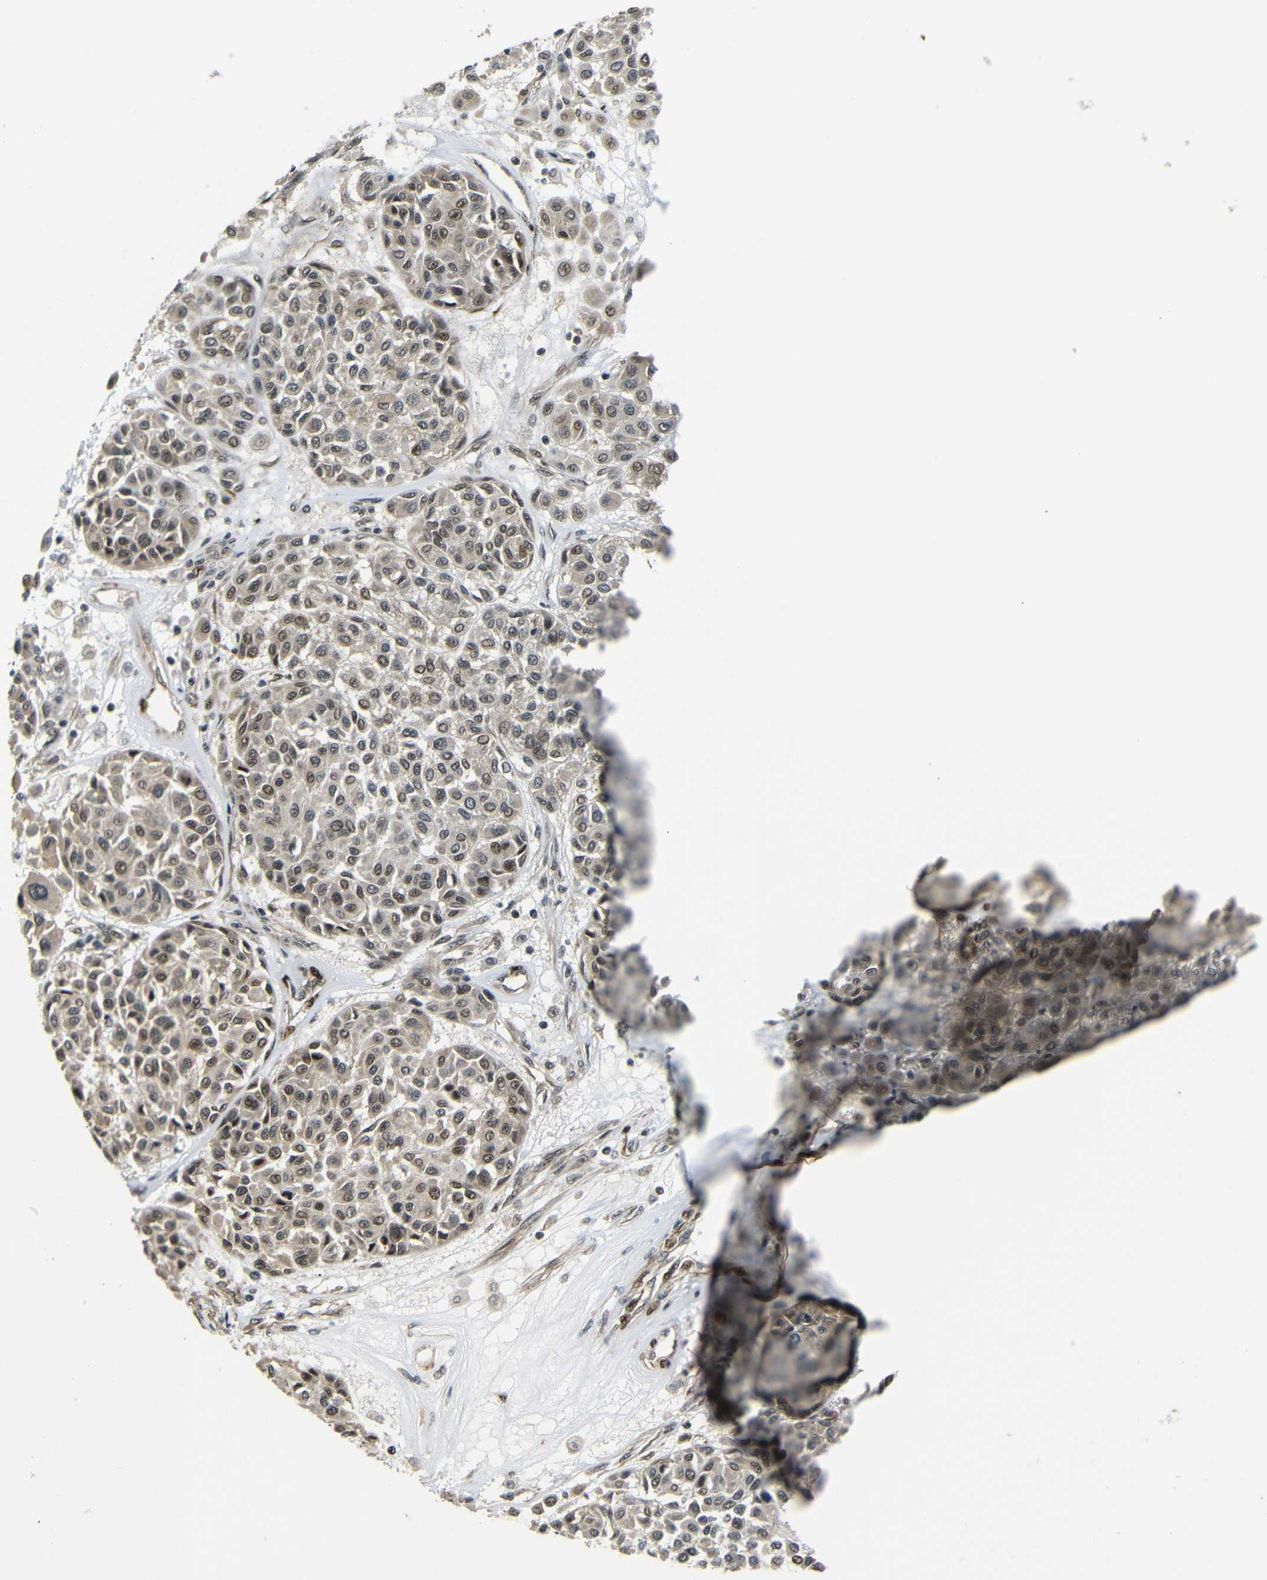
{"staining": {"intensity": "weak", "quantity": ">75%", "location": "cytoplasmic/membranous,nuclear"}, "tissue": "melanoma", "cell_type": "Tumor cells", "image_type": "cancer", "snomed": [{"axis": "morphology", "description": "Malignant melanoma, Metastatic site"}, {"axis": "topography", "description": "Soft tissue"}], "caption": "Protein analysis of malignant melanoma (metastatic site) tissue reveals weak cytoplasmic/membranous and nuclear staining in approximately >75% of tumor cells.", "gene": "TBX2", "patient": {"sex": "male", "age": 41}}